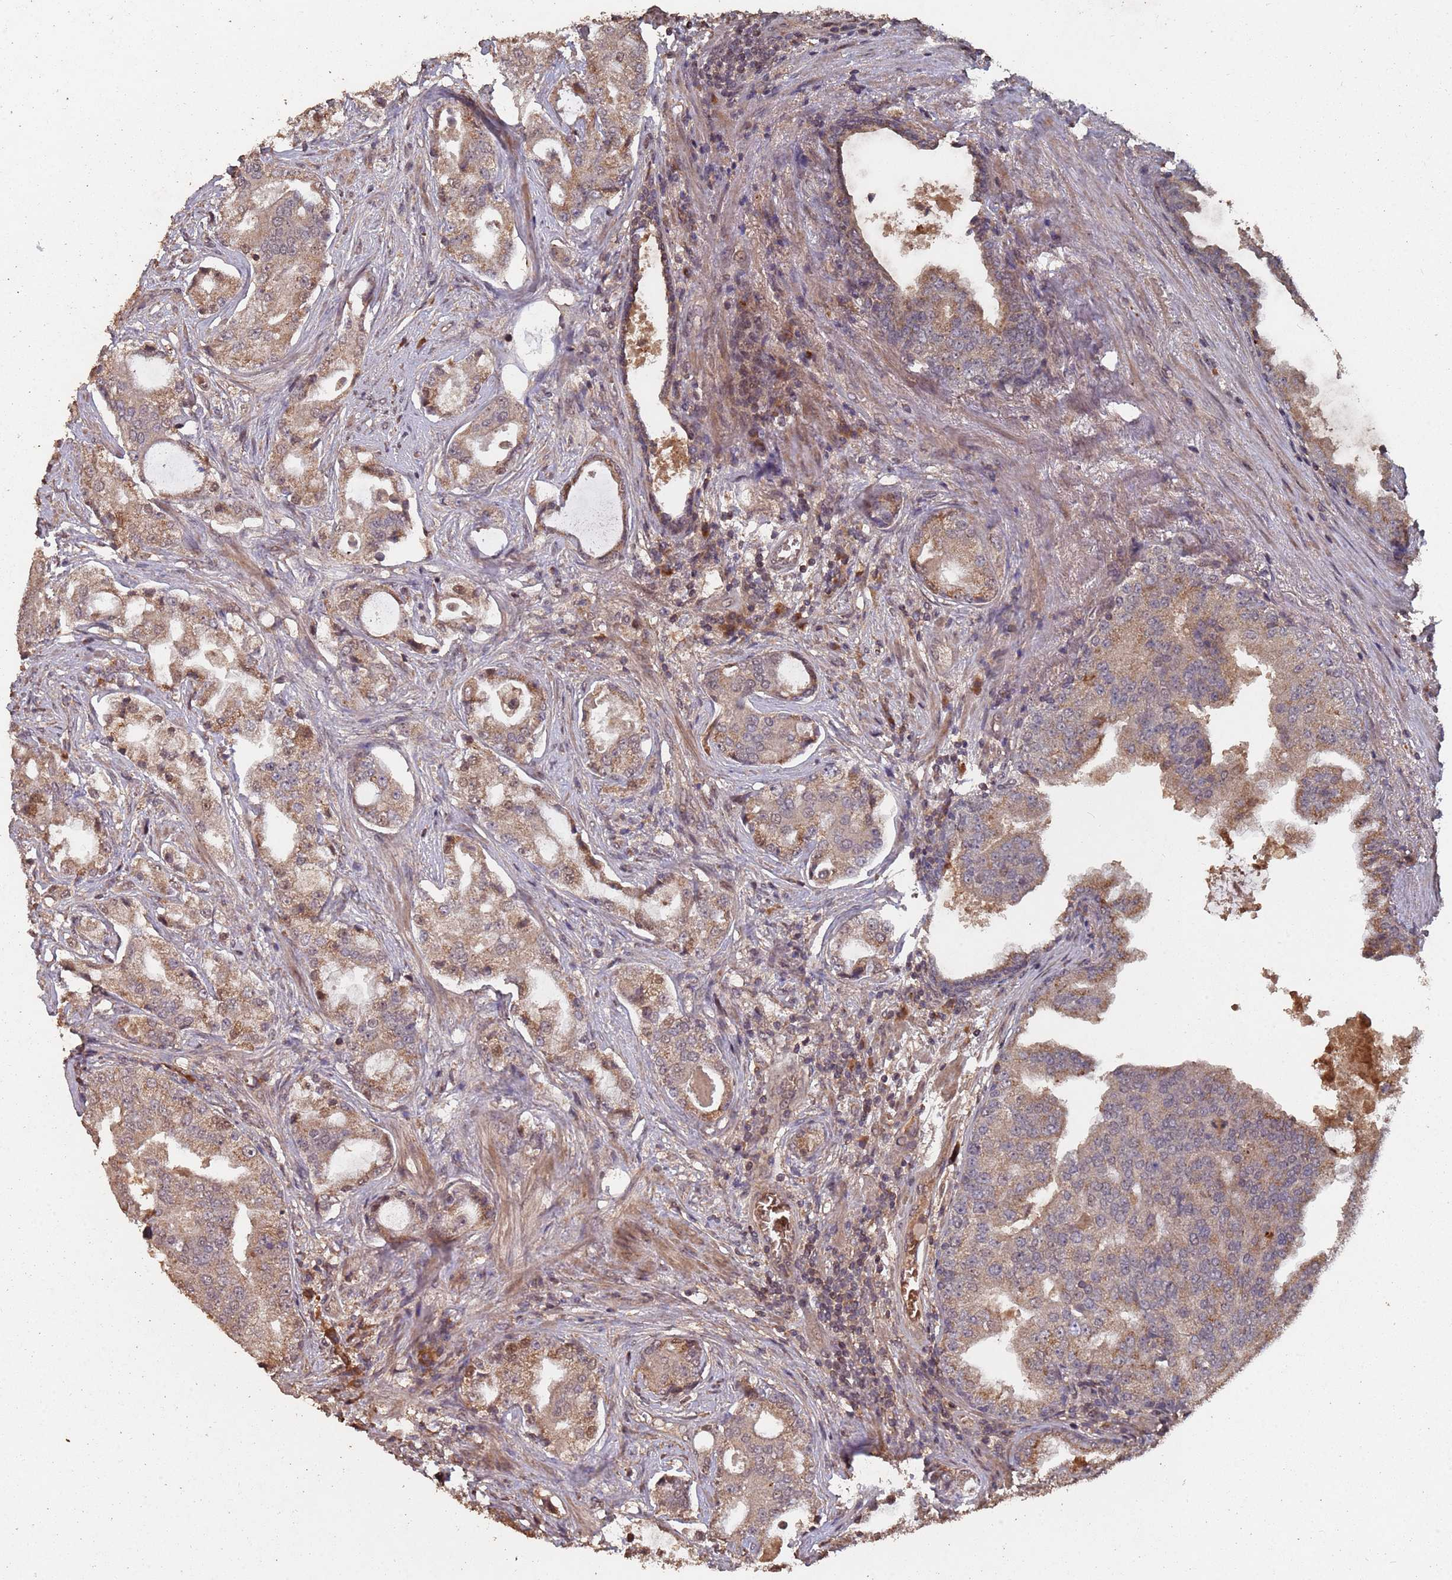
{"staining": {"intensity": "moderate", "quantity": ">75%", "location": "cytoplasmic/membranous"}, "tissue": "prostate cancer", "cell_type": "Tumor cells", "image_type": "cancer", "snomed": [{"axis": "morphology", "description": "Adenocarcinoma, High grade"}, {"axis": "topography", "description": "Prostate"}], "caption": "Immunohistochemical staining of human prostate high-grade adenocarcinoma reveals medium levels of moderate cytoplasmic/membranous protein positivity in about >75% of tumor cells.", "gene": "FRAT1", "patient": {"sex": "male", "age": 68}}